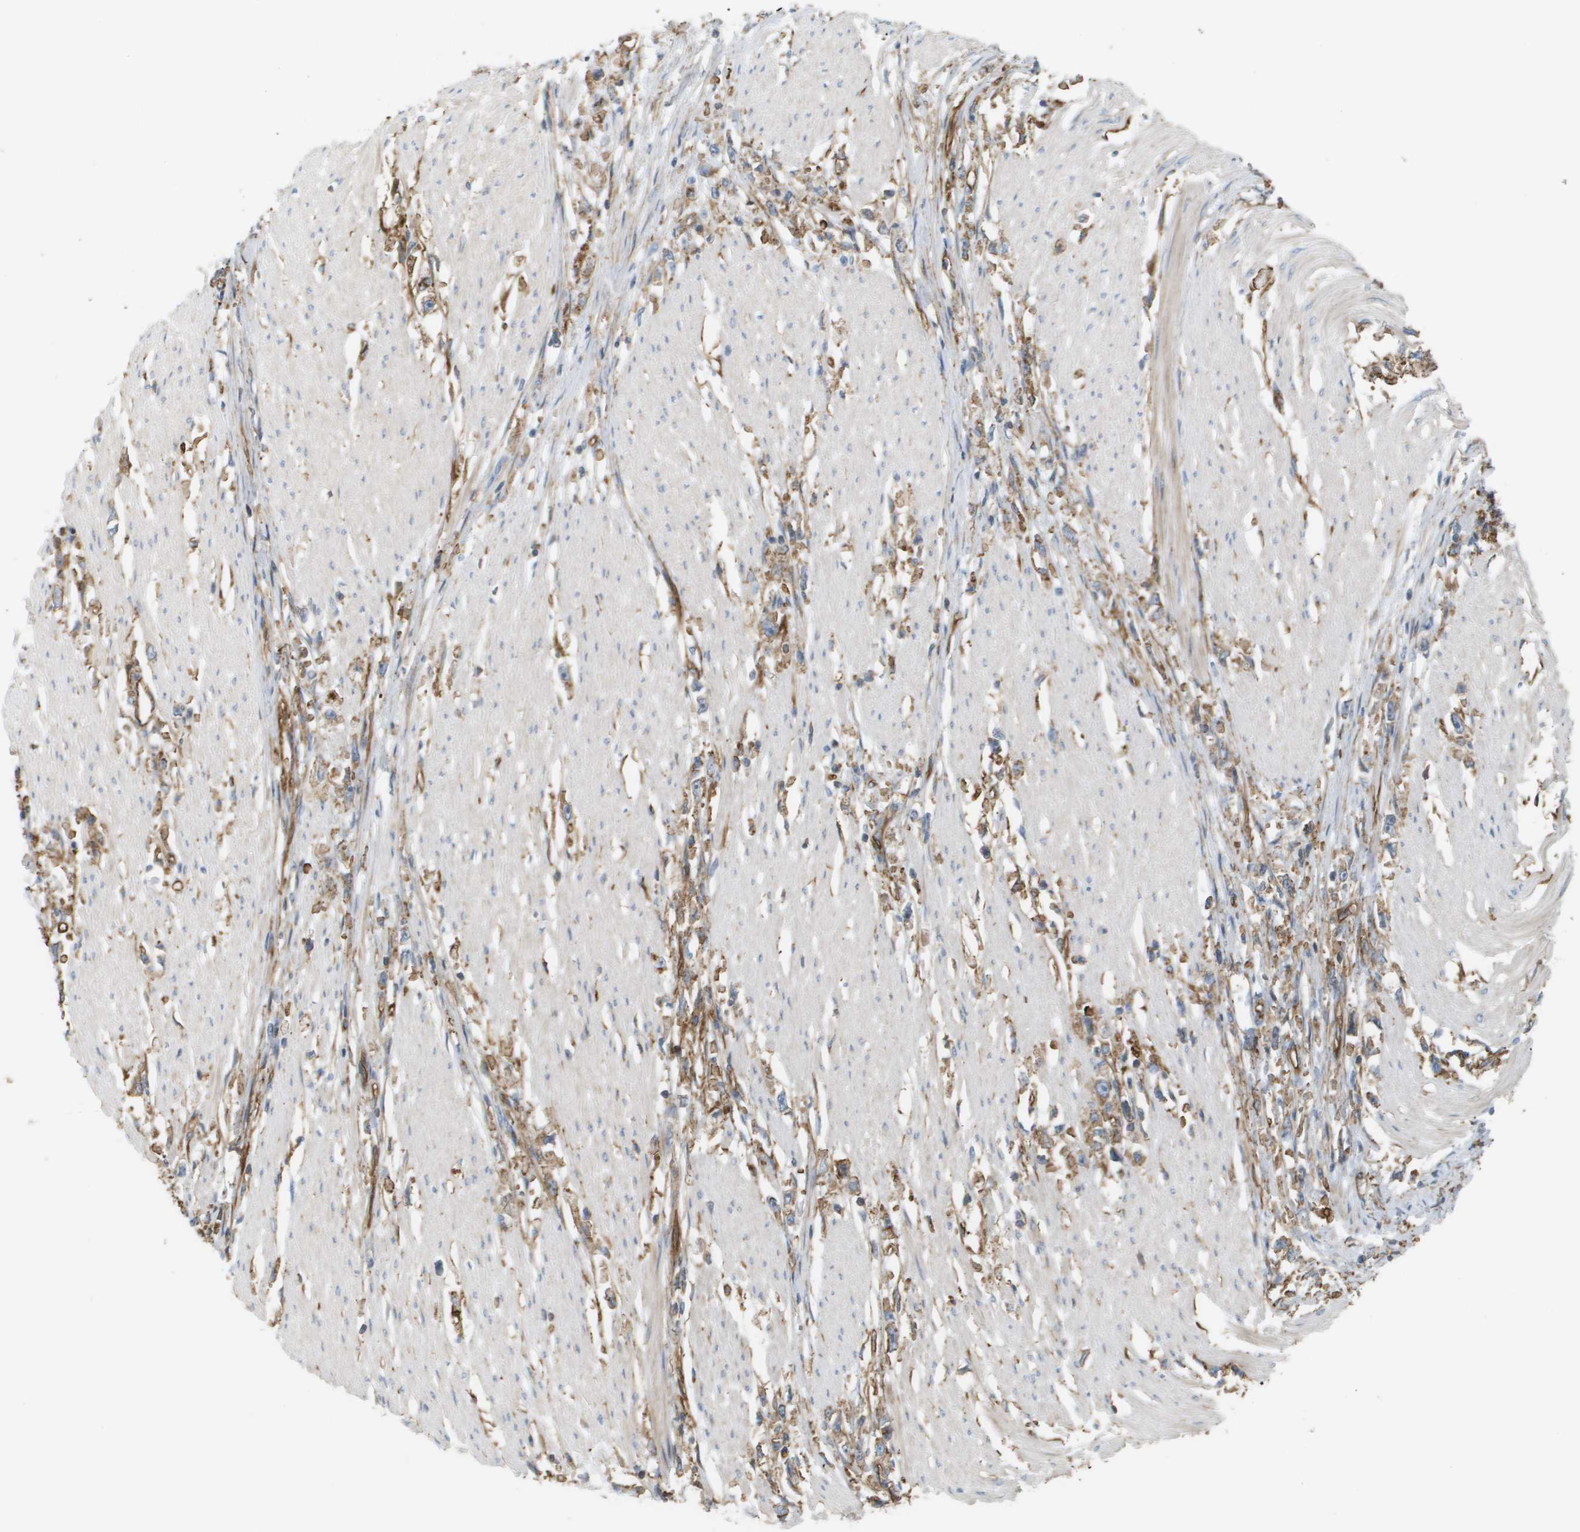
{"staining": {"intensity": "moderate", "quantity": ">75%", "location": "cytoplasmic/membranous"}, "tissue": "stomach cancer", "cell_type": "Tumor cells", "image_type": "cancer", "snomed": [{"axis": "morphology", "description": "Adenocarcinoma, NOS"}, {"axis": "topography", "description": "Stomach"}], "caption": "Immunohistochemistry image of neoplastic tissue: stomach adenocarcinoma stained using immunohistochemistry (IHC) exhibits medium levels of moderate protein expression localized specifically in the cytoplasmic/membranous of tumor cells, appearing as a cytoplasmic/membranous brown color.", "gene": "SGMS2", "patient": {"sex": "female", "age": 59}}